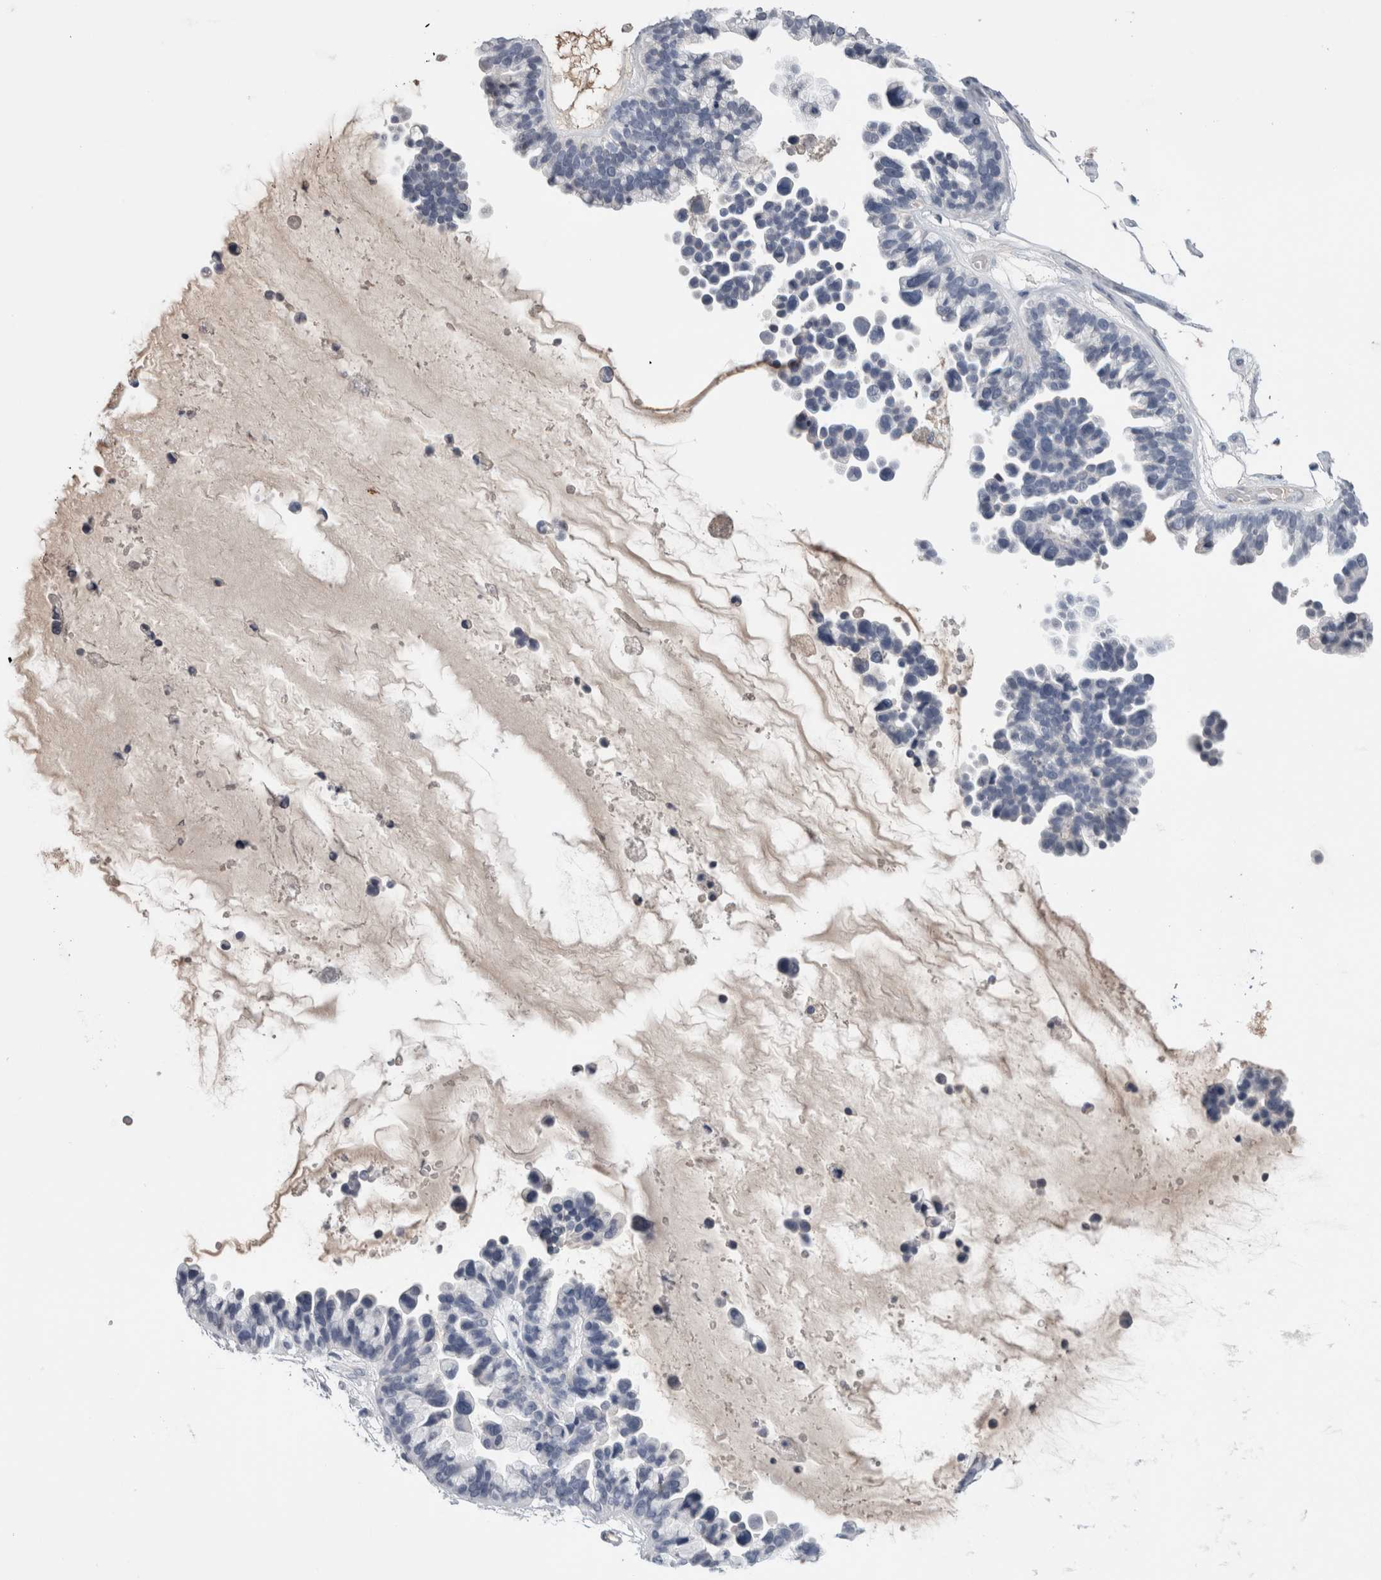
{"staining": {"intensity": "negative", "quantity": "none", "location": "none"}, "tissue": "ovarian cancer", "cell_type": "Tumor cells", "image_type": "cancer", "snomed": [{"axis": "morphology", "description": "Cystadenocarcinoma, serous, NOS"}, {"axis": "topography", "description": "Ovary"}], "caption": "Immunohistochemistry (IHC) image of human ovarian cancer (serous cystadenocarcinoma) stained for a protein (brown), which displays no expression in tumor cells.", "gene": "FABP4", "patient": {"sex": "female", "age": 56}}